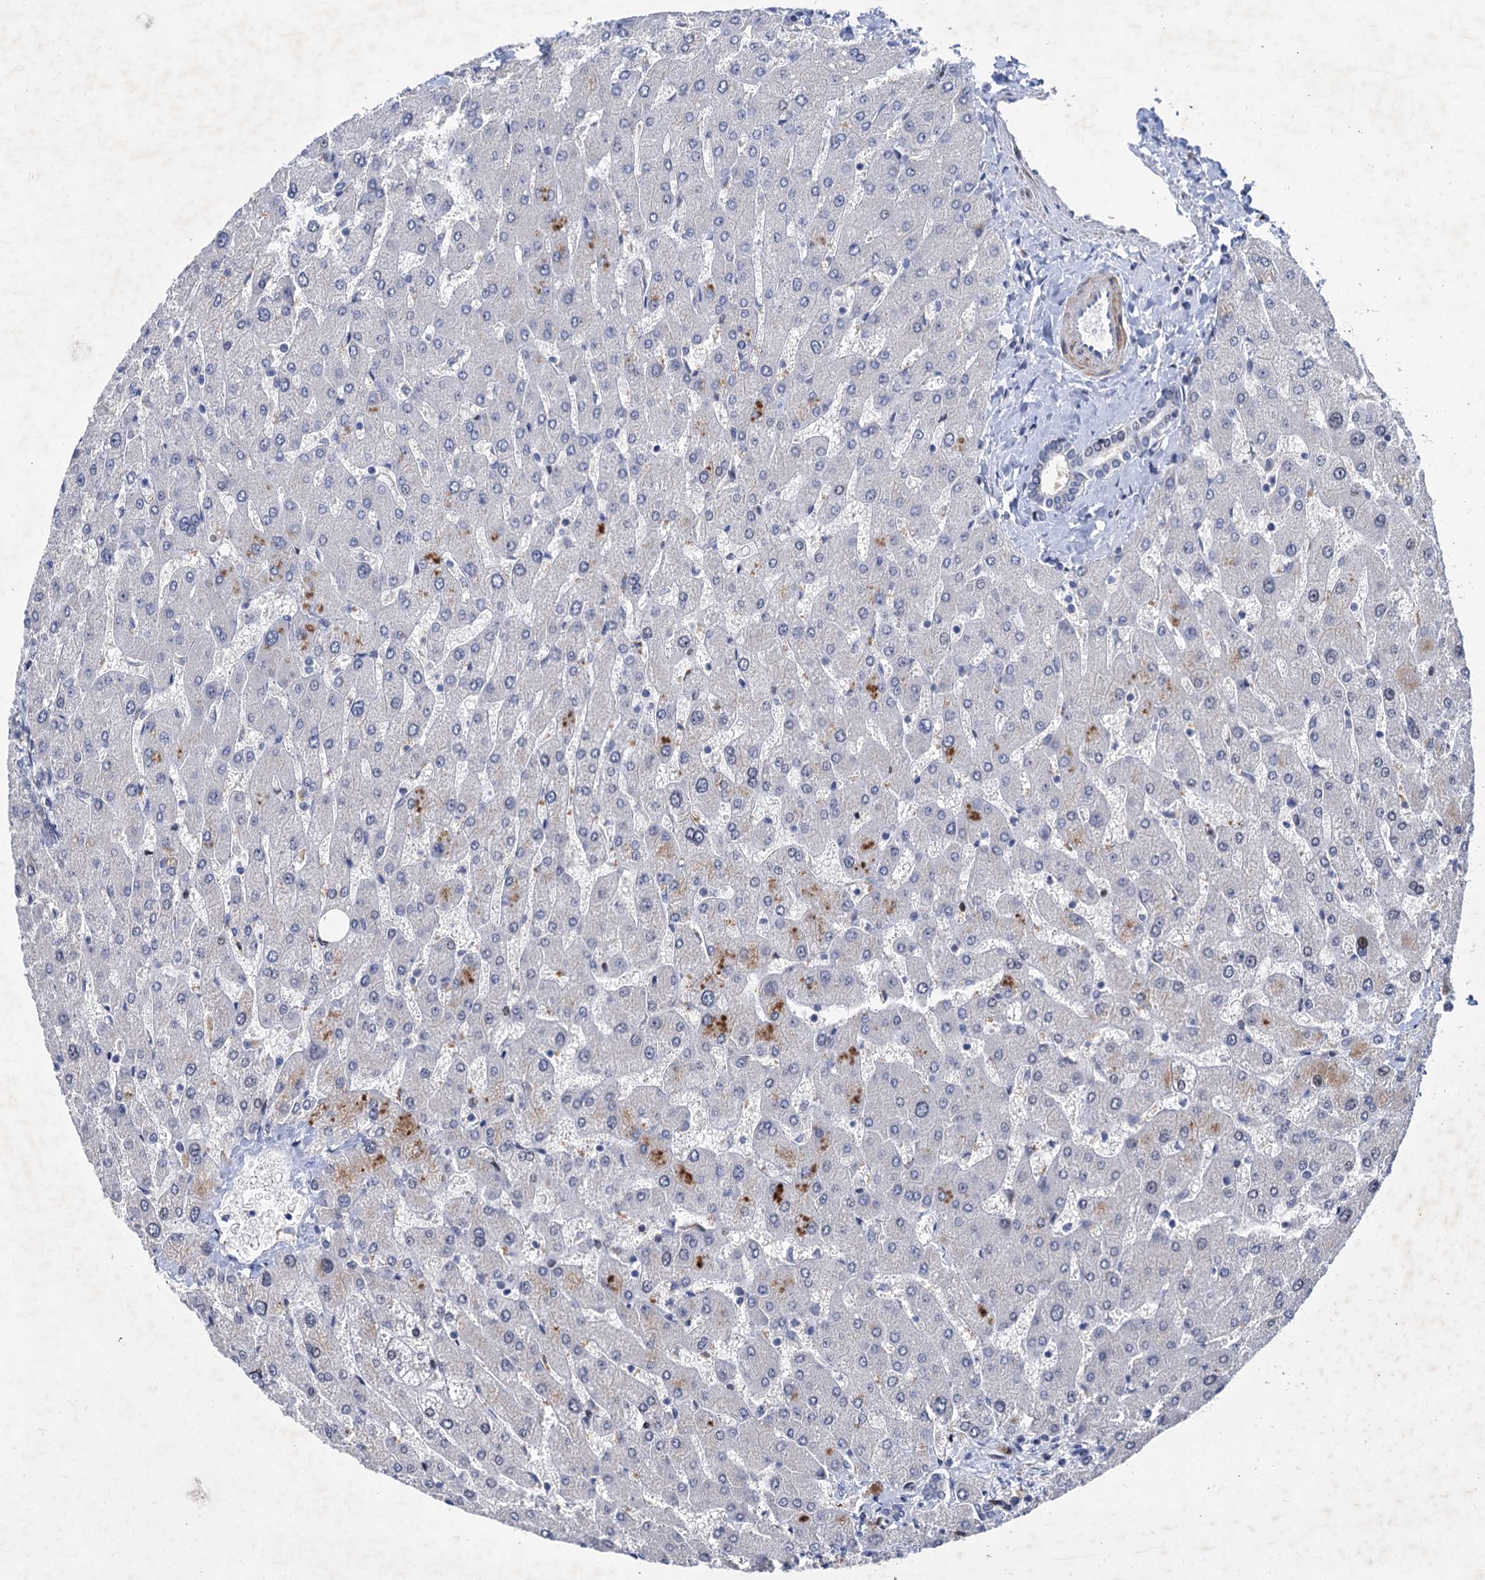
{"staining": {"intensity": "negative", "quantity": "none", "location": "none"}, "tissue": "liver", "cell_type": "Cholangiocytes", "image_type": "normal", "snomed": [{"axis": "morphology", "description": "Normal tissue, NOS"}, {"axis": "topography", "description": "Liver"}], "caption": "Immunohistochemistry (IHC) of benign human liver displays no expression in cholangiocytes.", "gene": "ESYT3", "patient": {"sex": "male", "age": 55}}